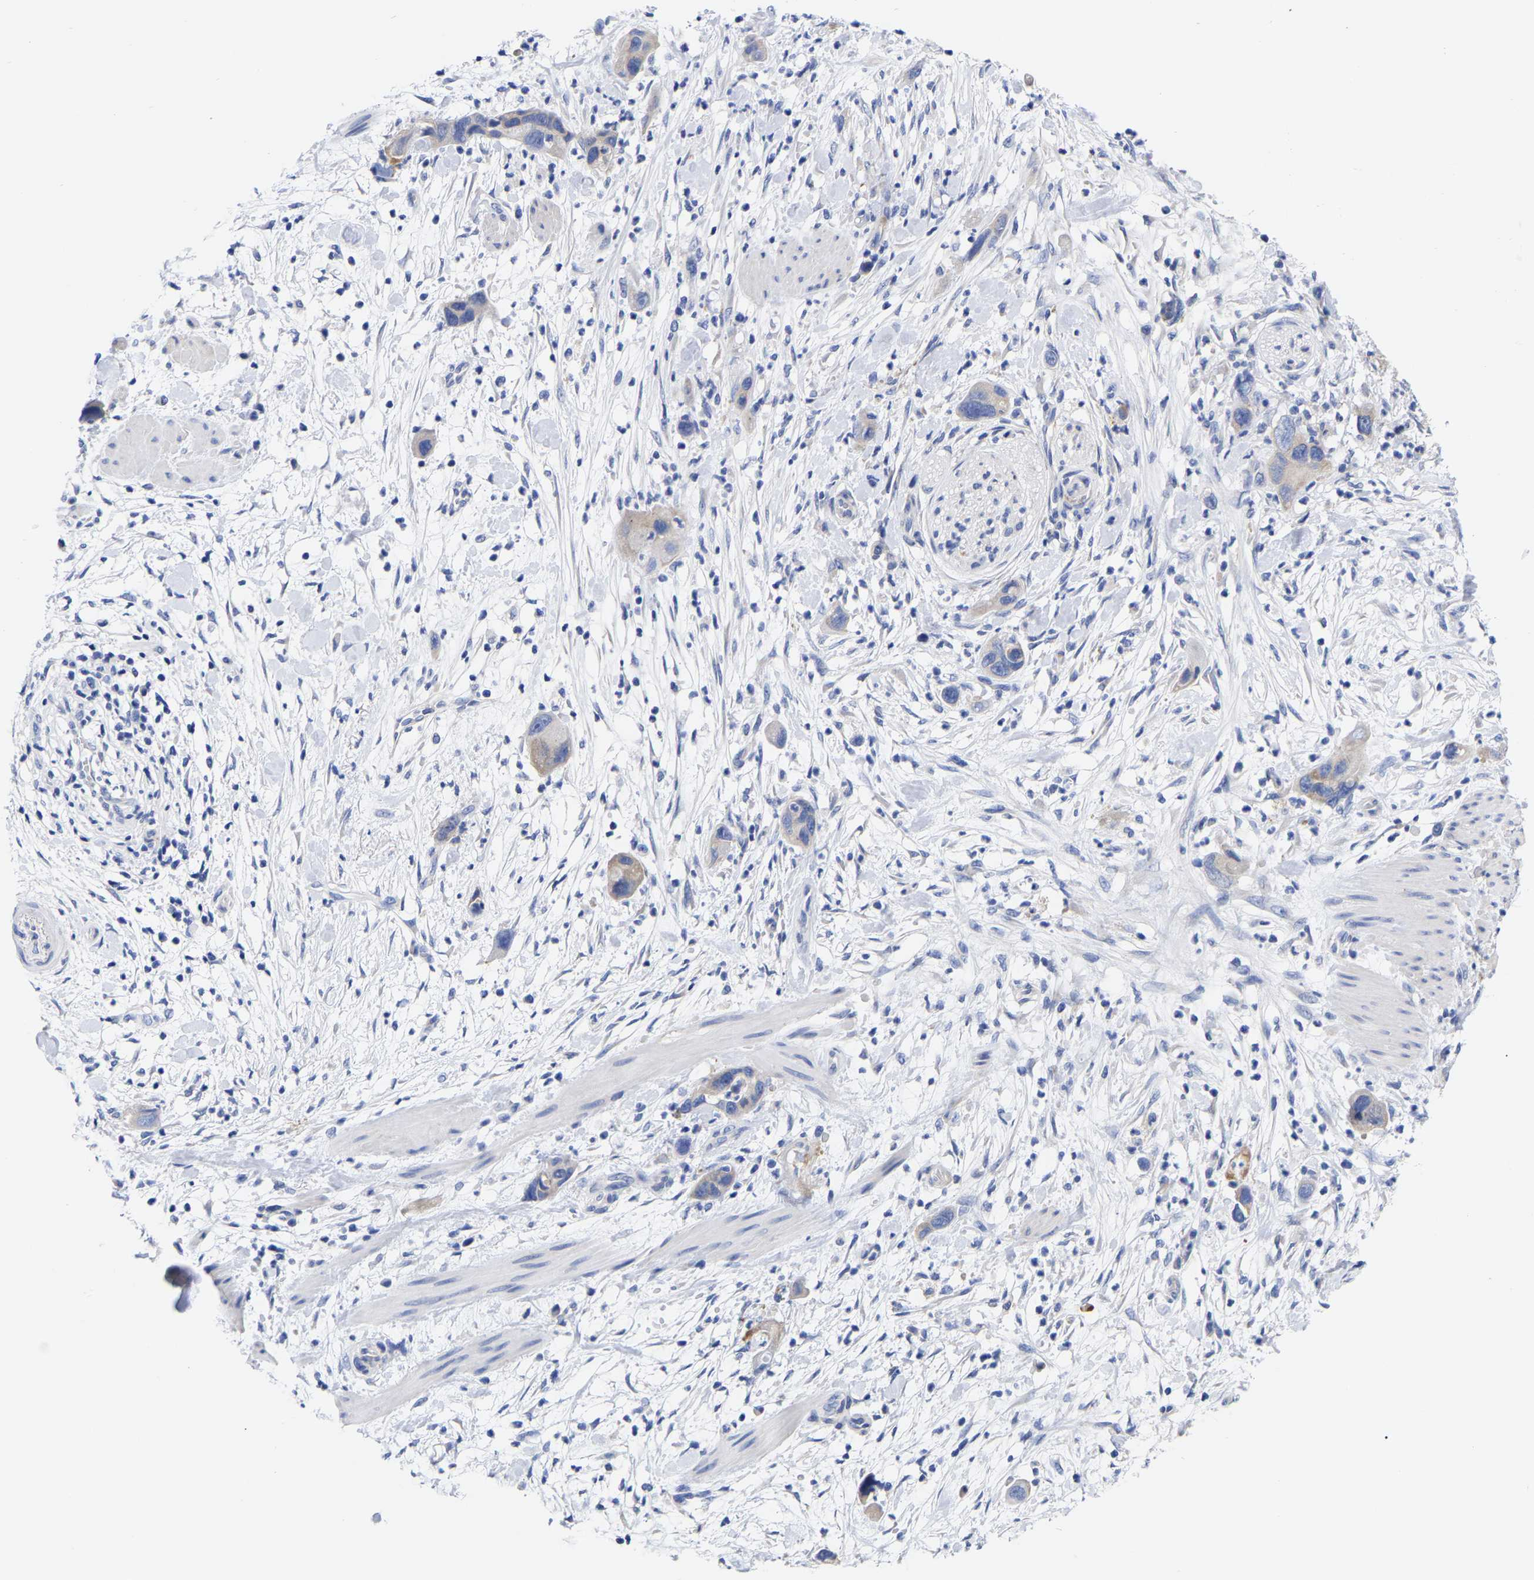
{"staining": {"intensity": "negative", "quantity": "none", "location": "none"}, "tissue": "pancreatic cancer", "cell_type": "Tumor cells", "image_type": "cancer", "snomed": [{"axis": "morphology", "description": "Adenocarcinoma, NOS"}, {"axis": "topography", "description": "Pancreas"}], "caption": "IHC histopathology image of neoplastic tissue: pancreatic adenocarcinoma stained with DAB (3,3'-diaminobenzidine) displays no significant protein staining in tumor cells. (Brightfield microscopy of DAB (3,3'-diaminobenzidine) immunohistochemistry at high magnification).", "gene": "CFAP298", "patient": {"sex": "female", "age": 71}}